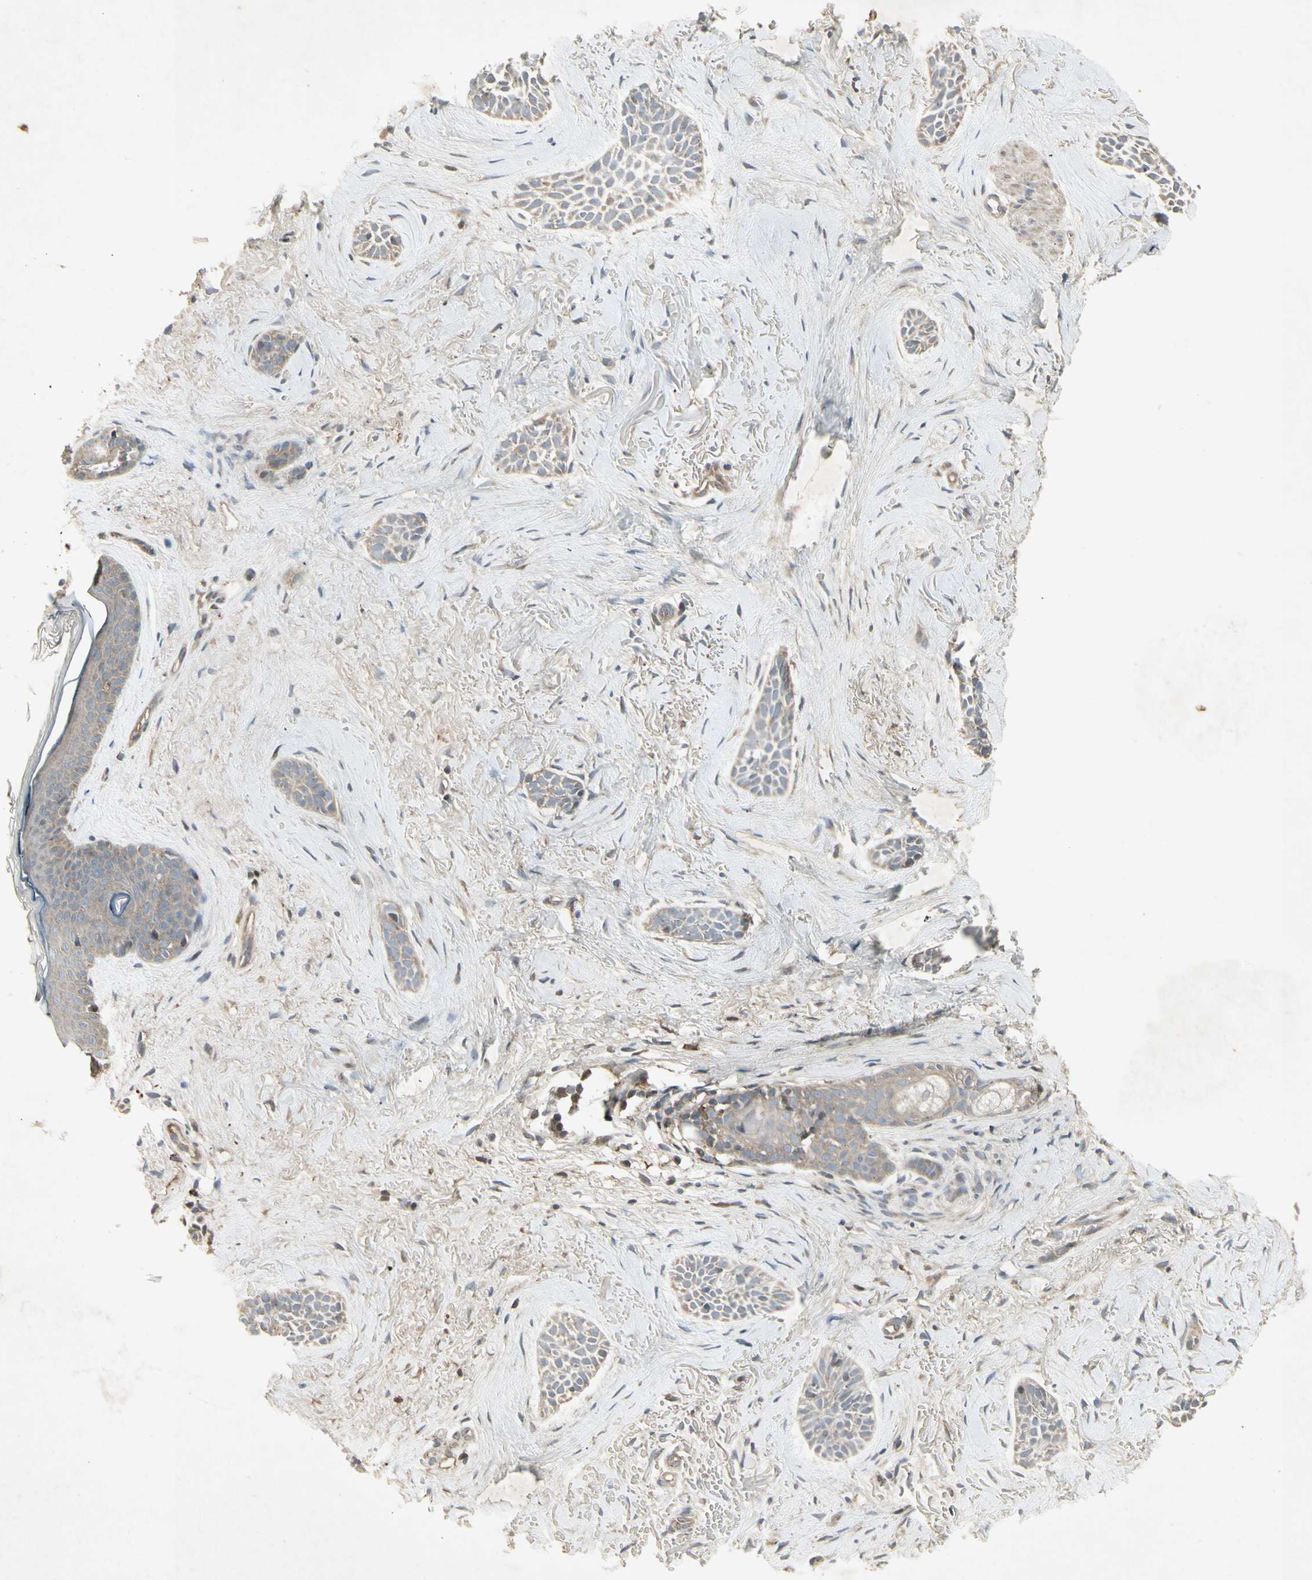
{"staining": {"intensity": "weak", "quantity": "25%-75%", "location": "cytoplasmic/membranous"}, "tissue": "skin cancer", "cell_type": "Tumor cells", "image_type": "cancer", "snomed": [{"axis": "morphology", "description": "Normal tissue, NOS"}, {"axis": "morphology", "description": "Basal cell carcinoma"}, {"axis": "topography", "description": "Skin"}], "caption": "IHC micrograph of neoplastic tissue: human skin cancer (basal cell carcinoma) stained using immunohistochemistry exhibits low levels of weak protein expression localized specifically in the cytoplasmic/membranous of tumor cells, appearing as a cytoplasmic/membranous brown color.", "gene": "TEK", "patient": {"sex": "female", "age": 84}}